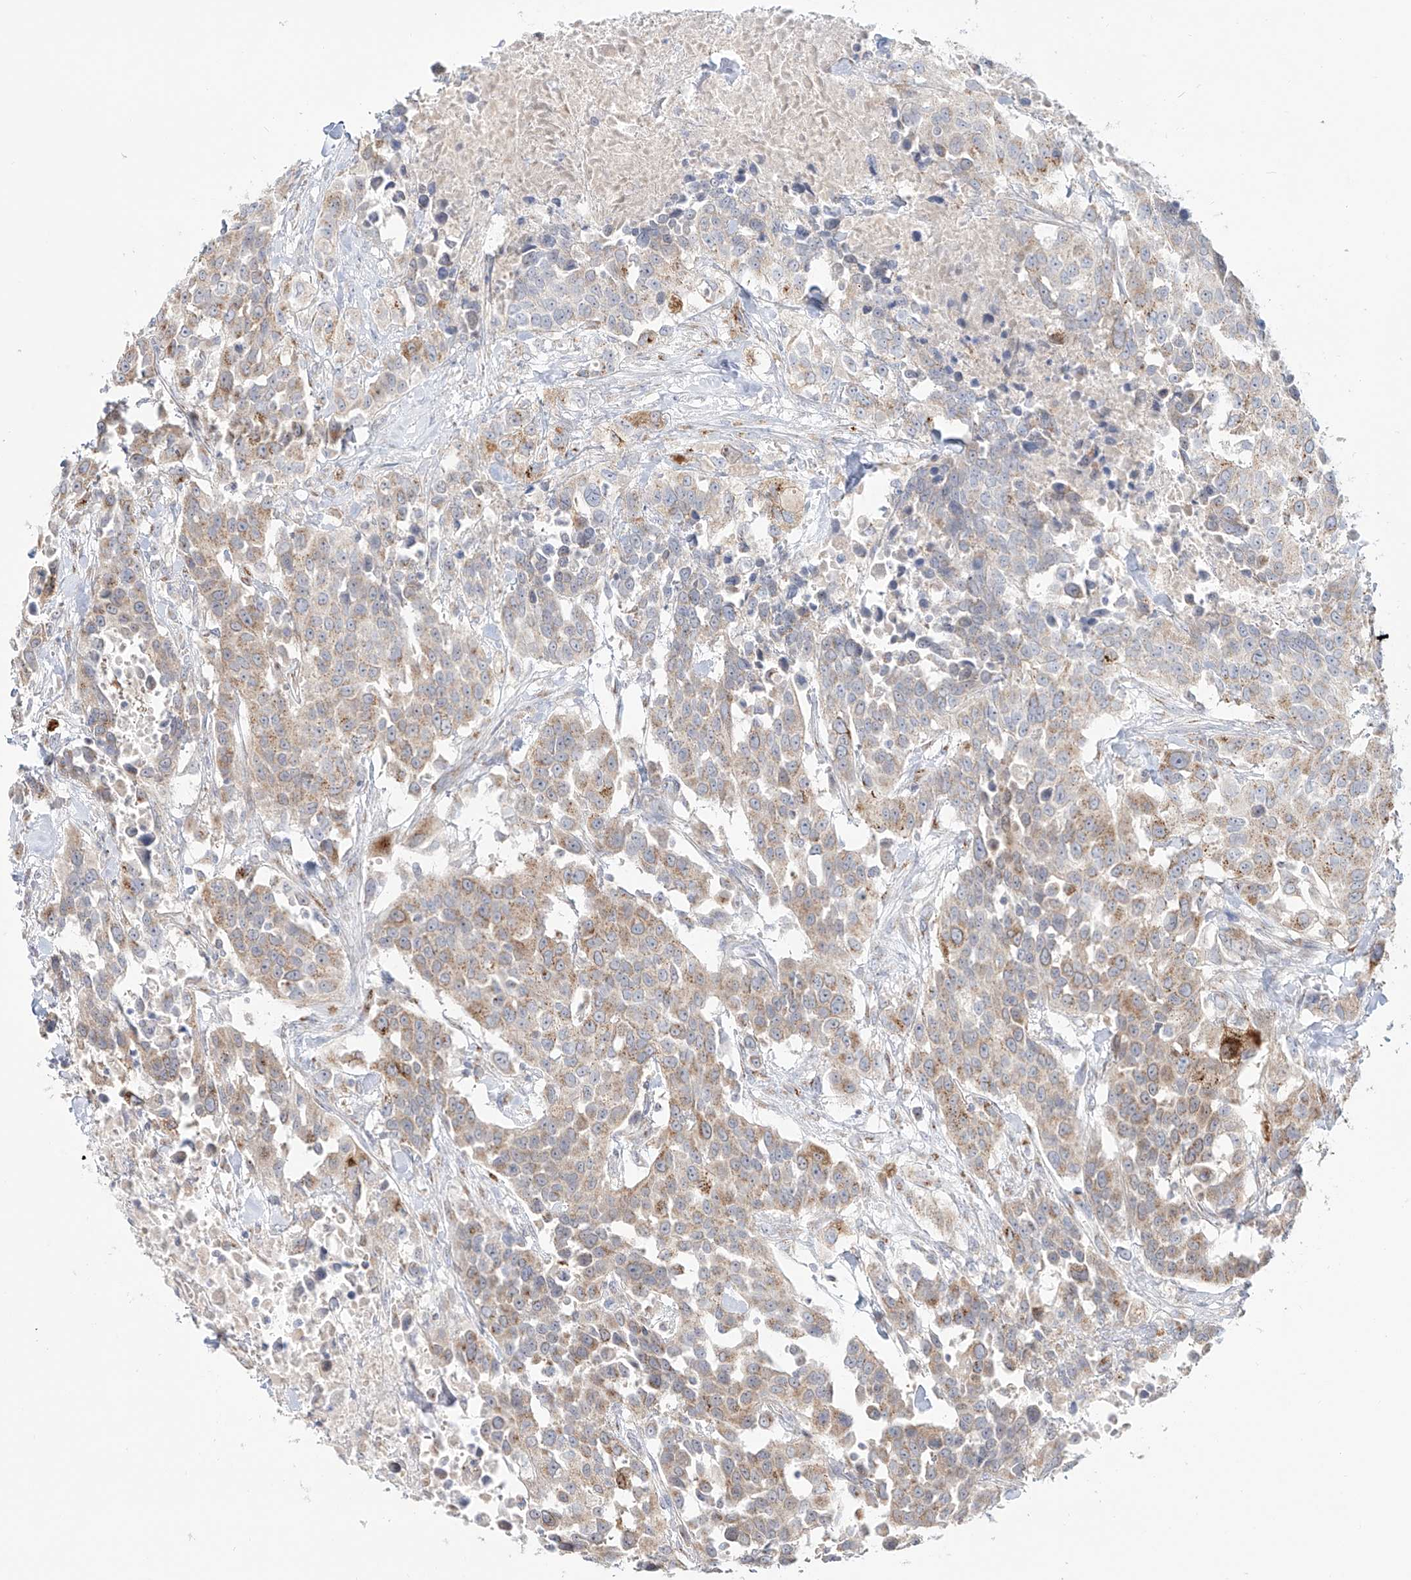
{"staining": {"intensity": "weak", "quantity": ">75%", "location": "cytoplasmic/membranous"}, "tissue": "urothelial cancer", "cell_type": "Tumor cells", "image_type": "cancer", "snomed": [{"axis": "morphology", "description": "Urothelial carcinoma, High grade"}, {"axis": "topography", "description": "Urinary bladder"}], "caption": "Human high-grade urothelial carcinoma stained with a protein marker exhibits weak staining in tumor cells.", "gene": "BSDC1", "patient": {"sex": "female", "age": 80}}